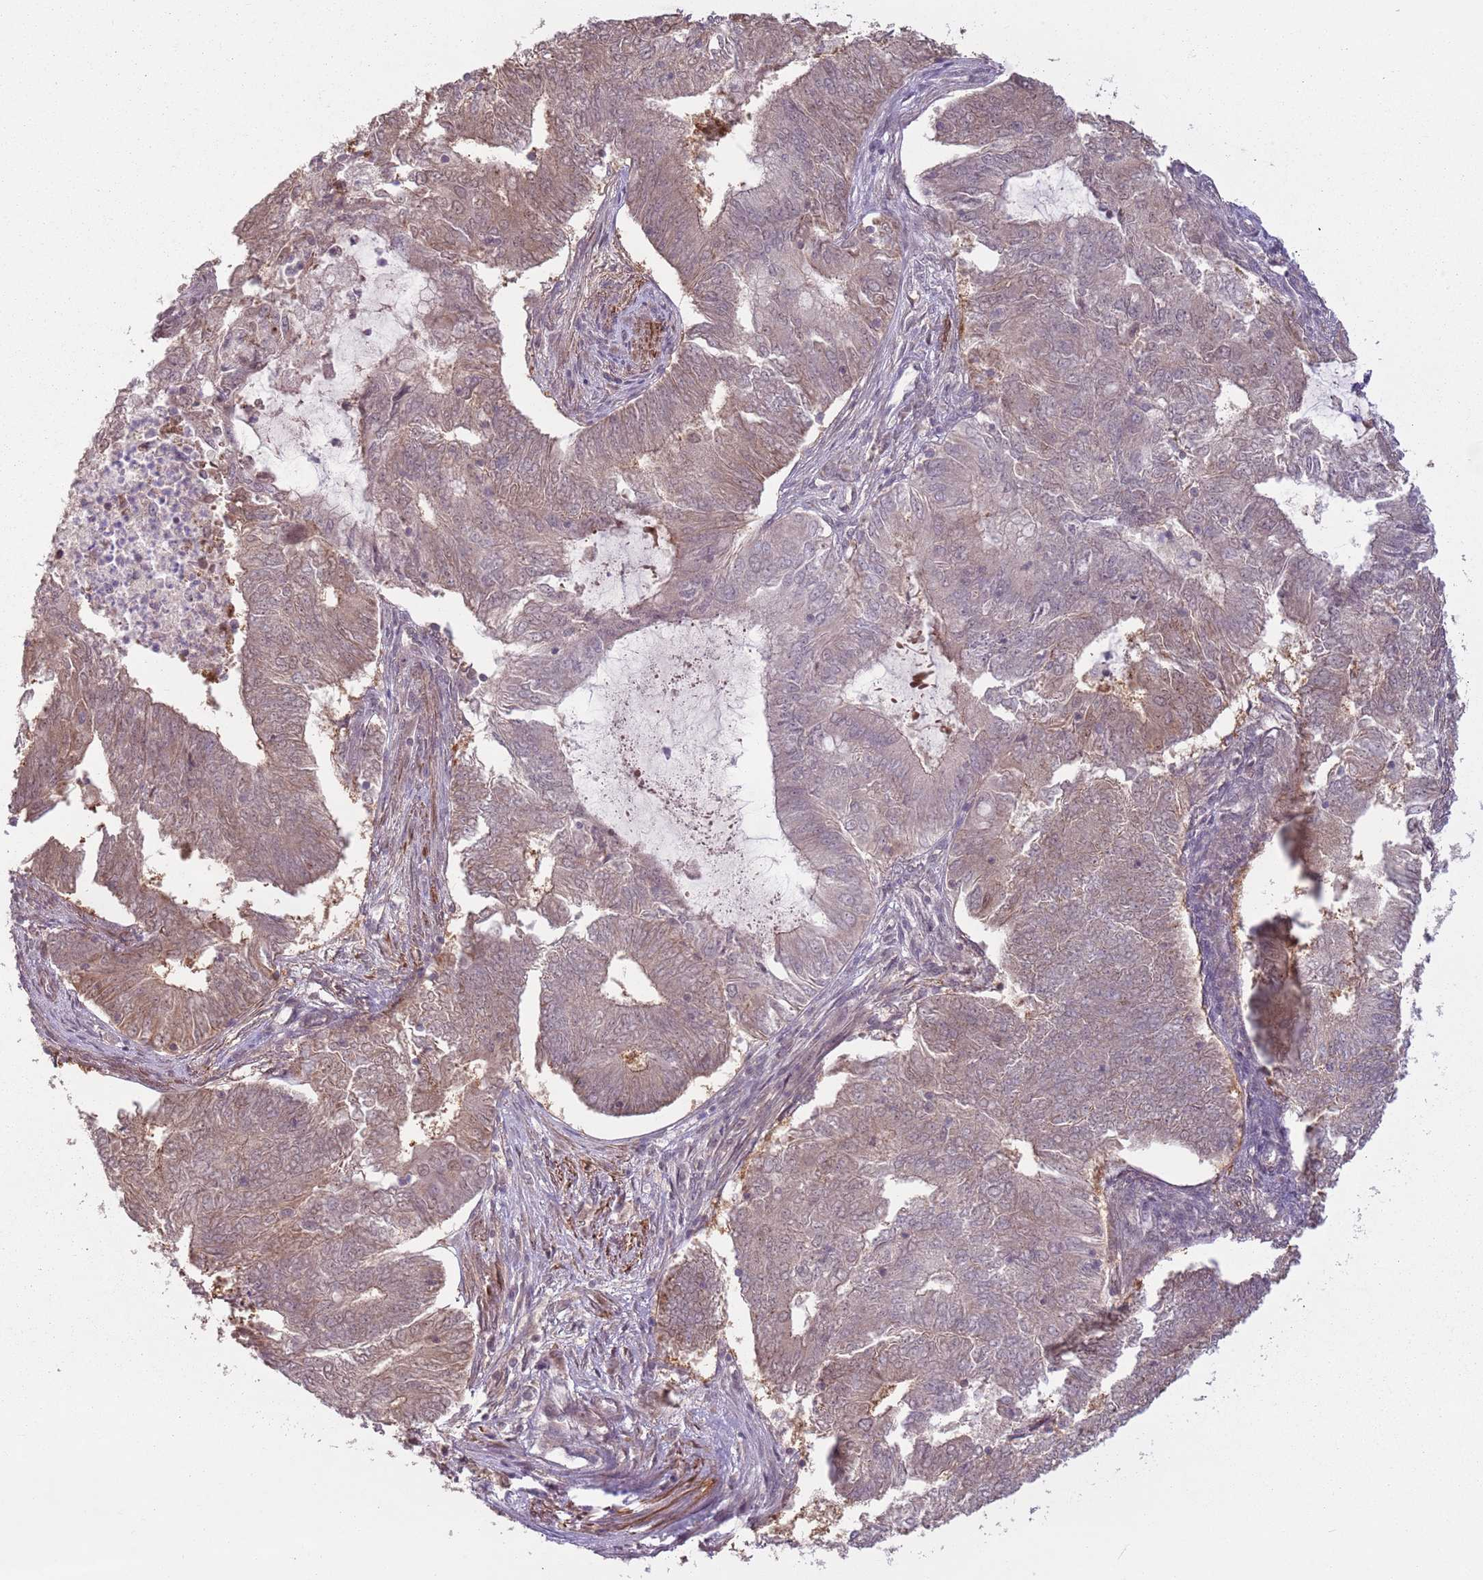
{"staining": {"intensity": "moderate", "quantity": "25%-75%", "location": "cytoplasmic/membranous,nuclear"}, "tissue": "endometrial cancer", "cell_type": "Tumor cells", "image_type": "cancer", "snomed": [{"axis": "morphology", "description": "Adenocarcinoma, NOS"}, {"axis": "topography", "description": "Endometrium"}], "caption": "The image shows immunohistochemical staining of endometrial cancer. There is moderate cytoplasmic/membranous and nuclear positivity is present in about 25%-75% of tumor cells. Using DAB (brown) and hematoxylin (blue) stains, captured at high magnification using brightfield microscopy.", "gene": "CCDC154", "patient": {"sex": "female", "age": 62}}